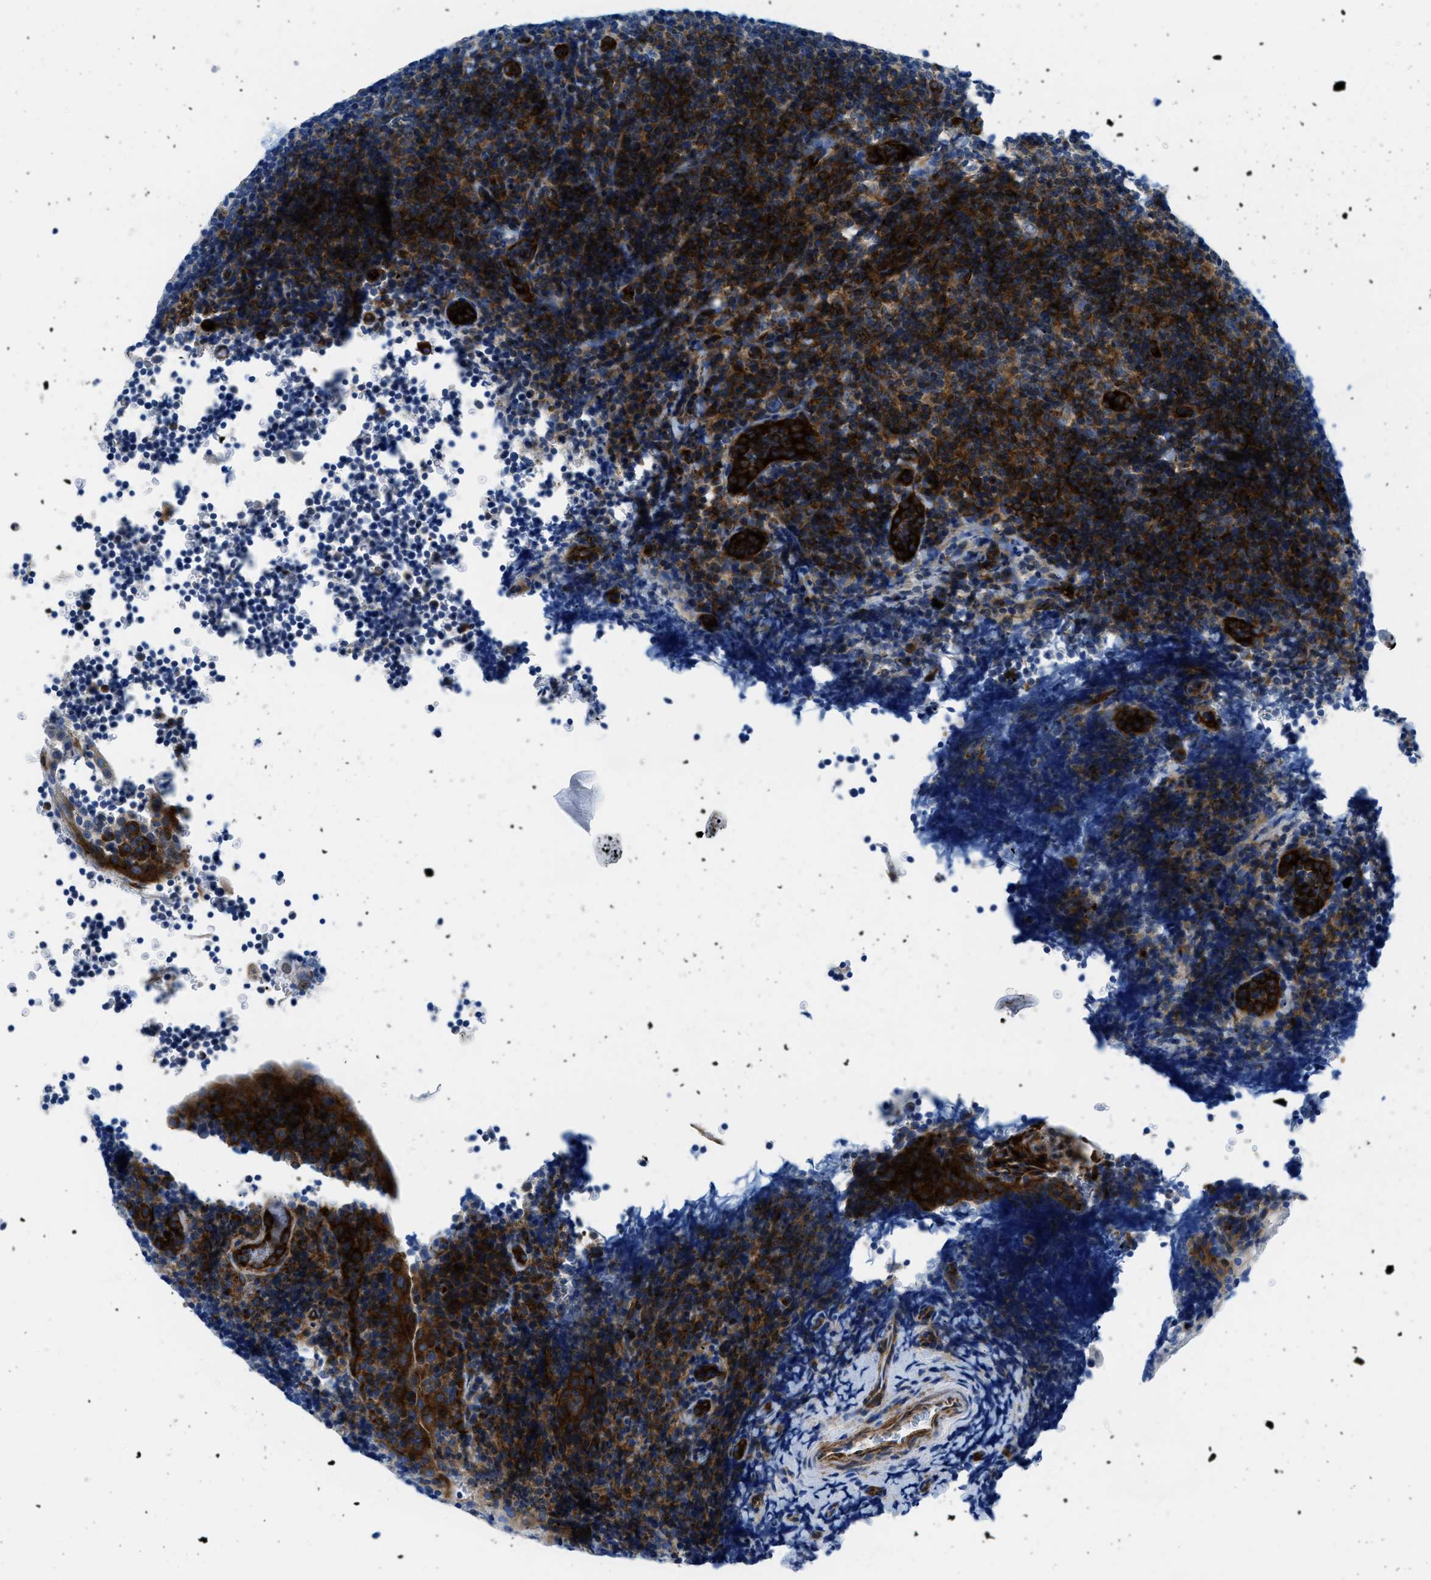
{"staining": {"intensity": "moderate", "quantity": "25%-75%", "location": "cytoplasmic/membranous"}, "tissue": "tonsil", "cell_type": "Germinal center cells", "image_type": "normal", "snomed": [{"axis": "morphology", "description": "Normal tissue, NOS"}, {"axis": "topography", "description": "Tonsil"}], "caption": "Moderate cytoplasmic/membranous staining is present in approximately 25%-75% of germinal center cells in benign tonsil.", "gene": "CUTA", "patient": {"sex": "male", "age": 37}}